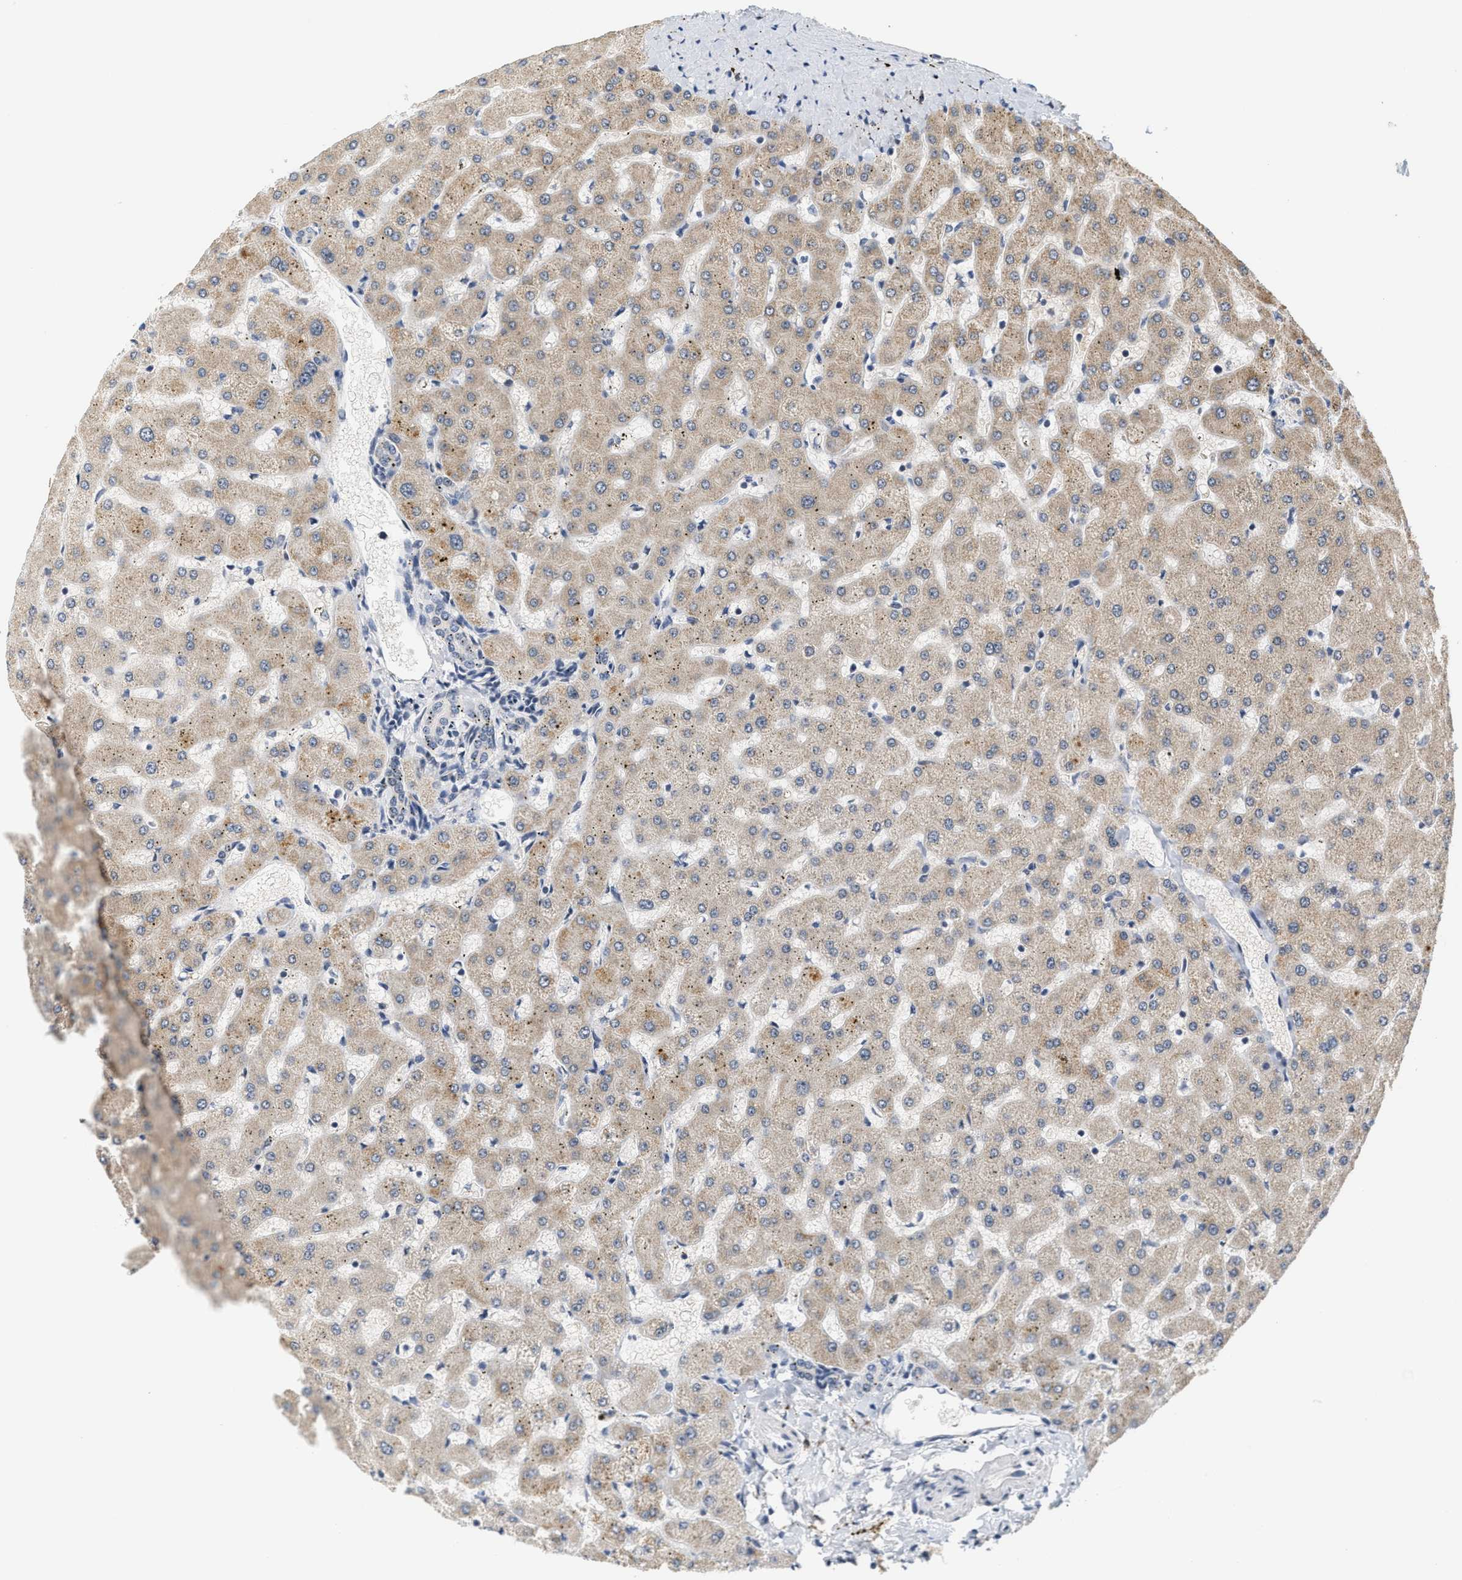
{"staining": {"intensity": "negative", "quantity": "none", "location": "none"}, "tissue": "liver", "cell_type": "Cholangiocytes", "image_type": "normal", "snomed": [{"axis": "morphology", "description": "Normal tissue, NOS"}, {"axis": "topography", "description": "Liver"}], "caption": "An immunohistochemistry (IHC) micrograph of normal liver is shown. There is no staining in cholangiocytes of liver. (Brightfield microscopy of DAB IHC at high magnification).", "gene": "GIGYF1", "patient": {"sex": "female", "age": 63}}